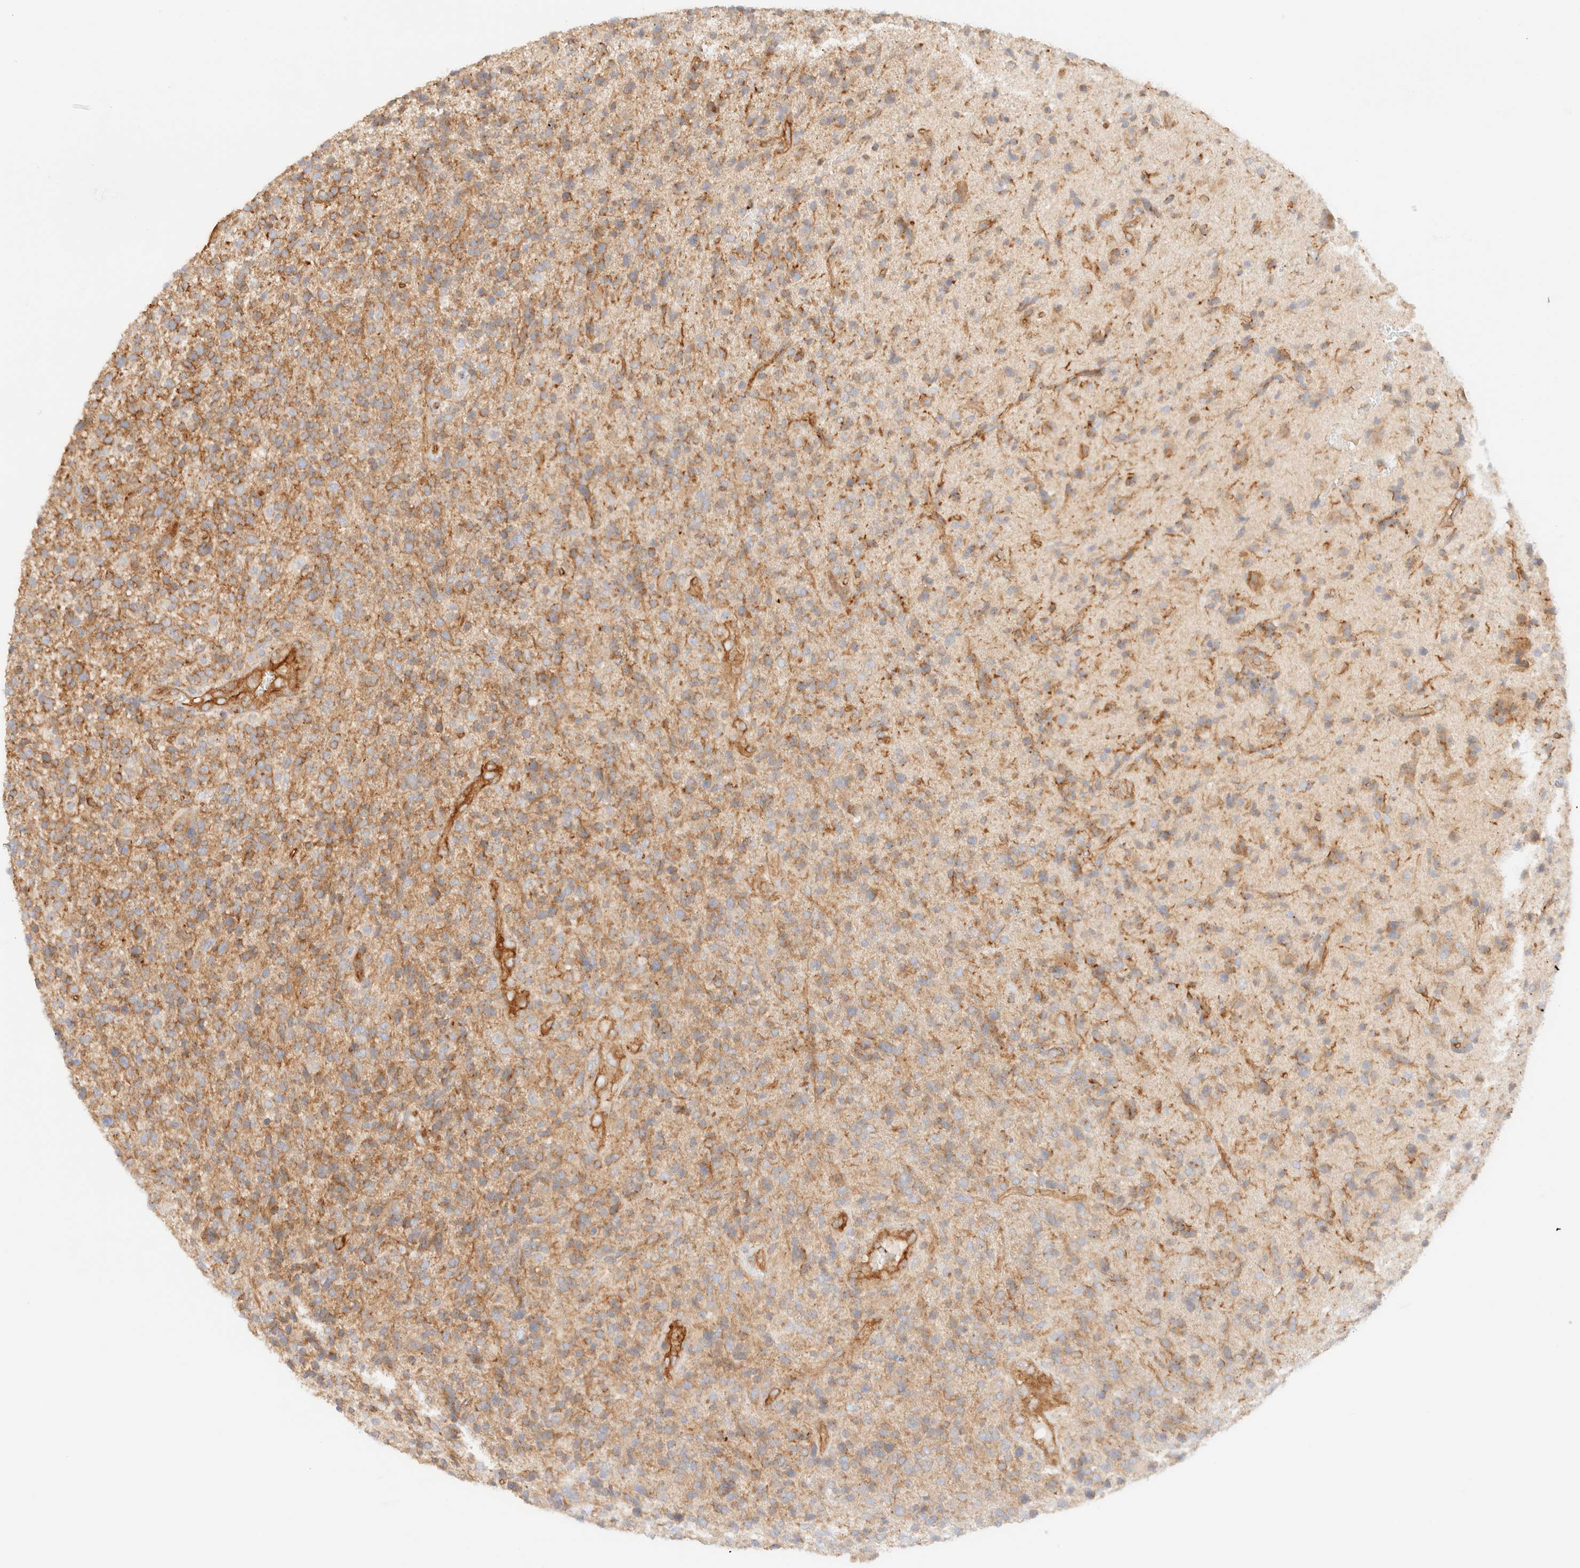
{"staining": {"intensity": "moderate", "quantity": ">75%", "location": "cytoplasmic/membranous"}, "tissue": "glioma", "cell_type": "Tumor cells", "image_type": "cancer", "snomed": [{"axis": "morphology", "description": "Glioma, malignant, High grade"}, {"axis": "topography", "description": "Brain"}], "caption": "Immunohistochemical staining of human malignant high-grade glioma displays moderate cytoplasmic/membranous protein expression in about >75% of tumor cells.", "gene": "MYO10", "patient": {"sex": "male", "age": 72}}